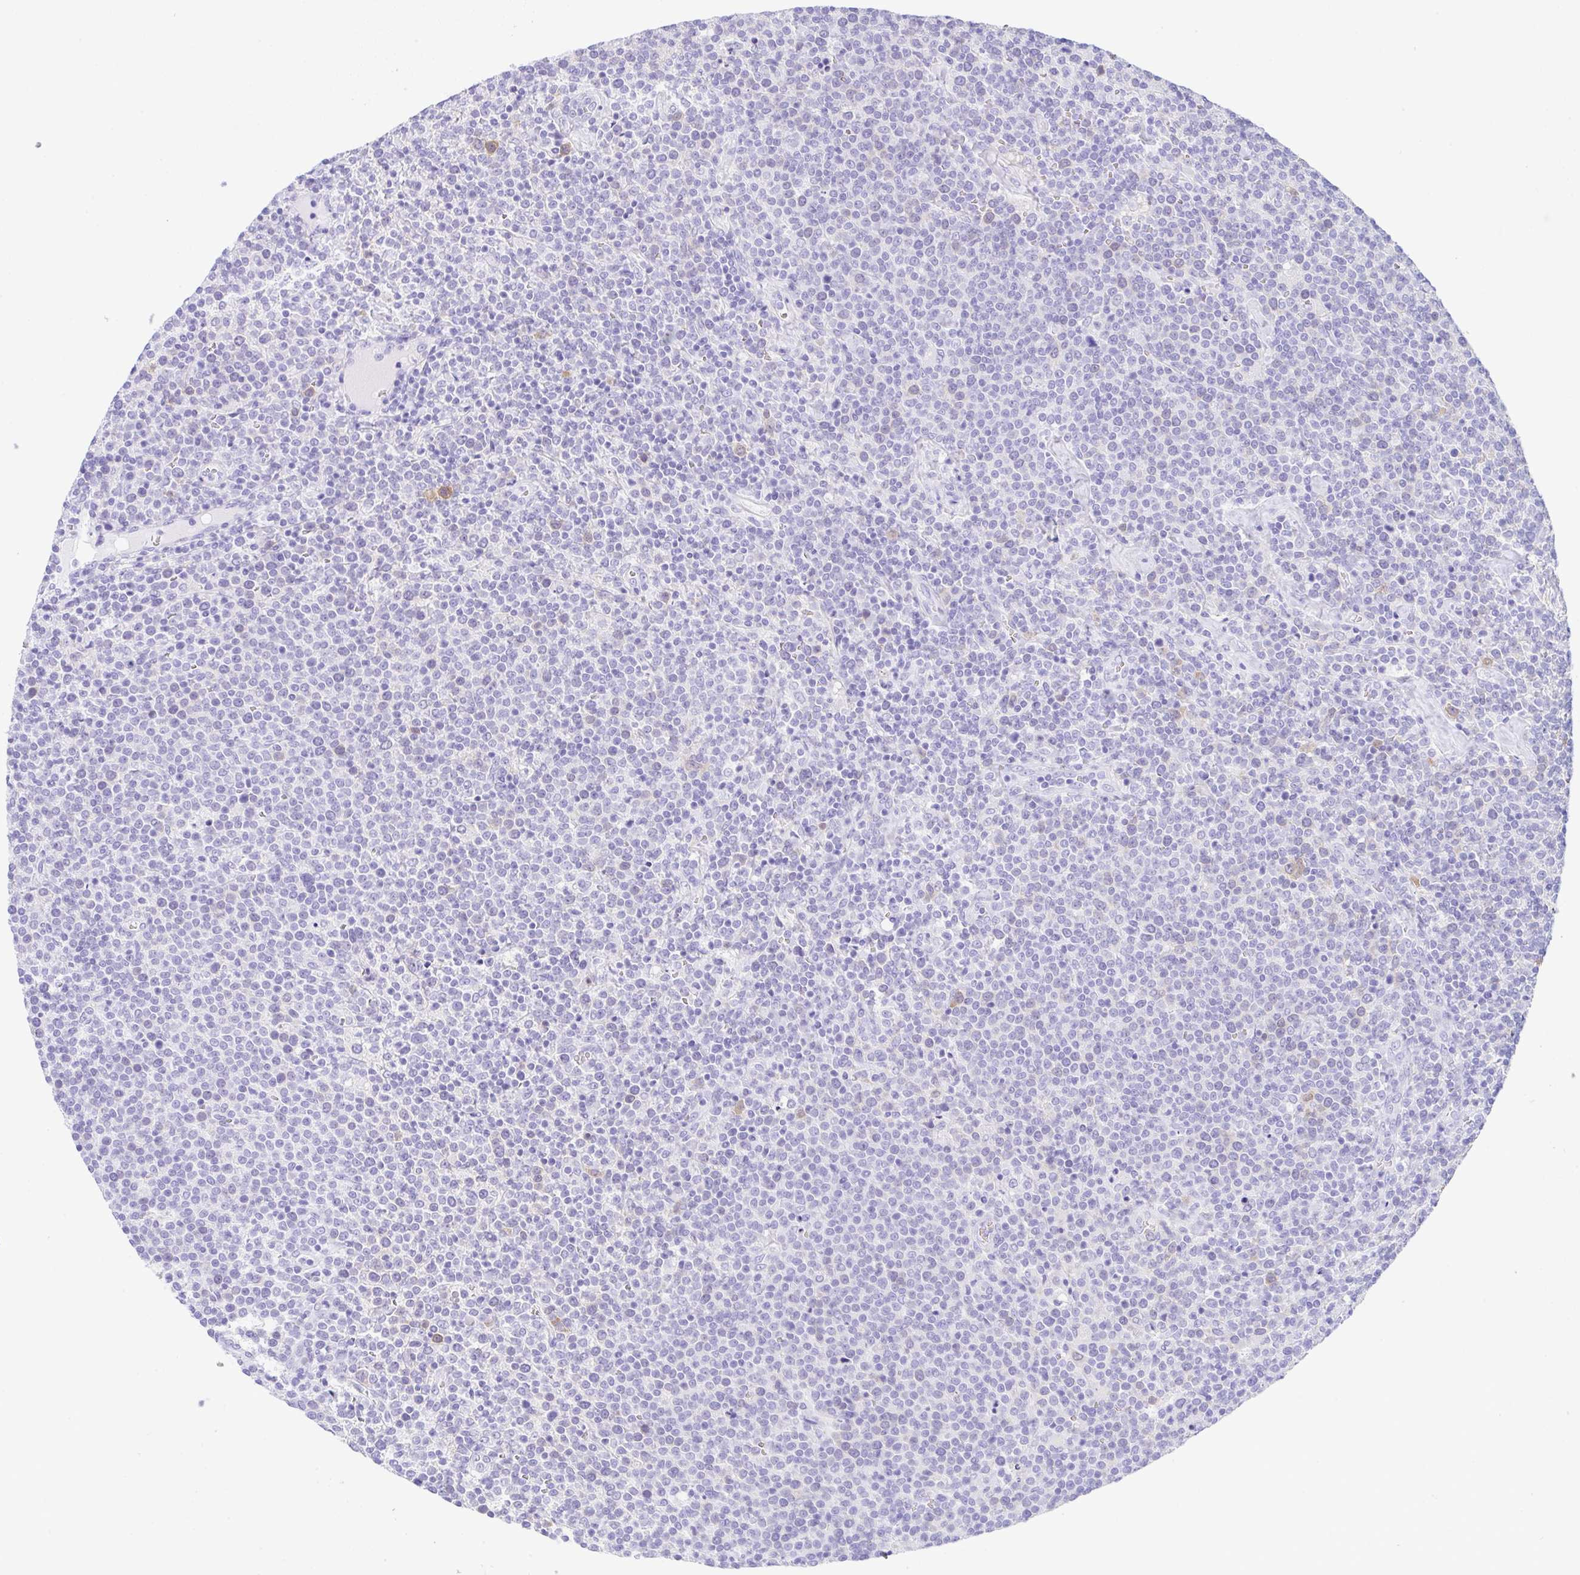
{"staining": {"intensity": "negative", "quantity": "none", "location": "none"}, "tissue": "lymphoma", "cell_type": "Tumor cells", "image_type": "cancer", "snomed": [{"axis": "morphology", "description": "Malignant lymphoma, non-Hodgkin's type, High grade"}, {"axis": "topography", "description": "Lymph node"}], "caption": "A high-resolution histopathology image shows IHC staining of lymphoma, which displays no significant expression in tumor cells.", "gene": "RRM2", "patient": {"sex": "male", "age": 61}}